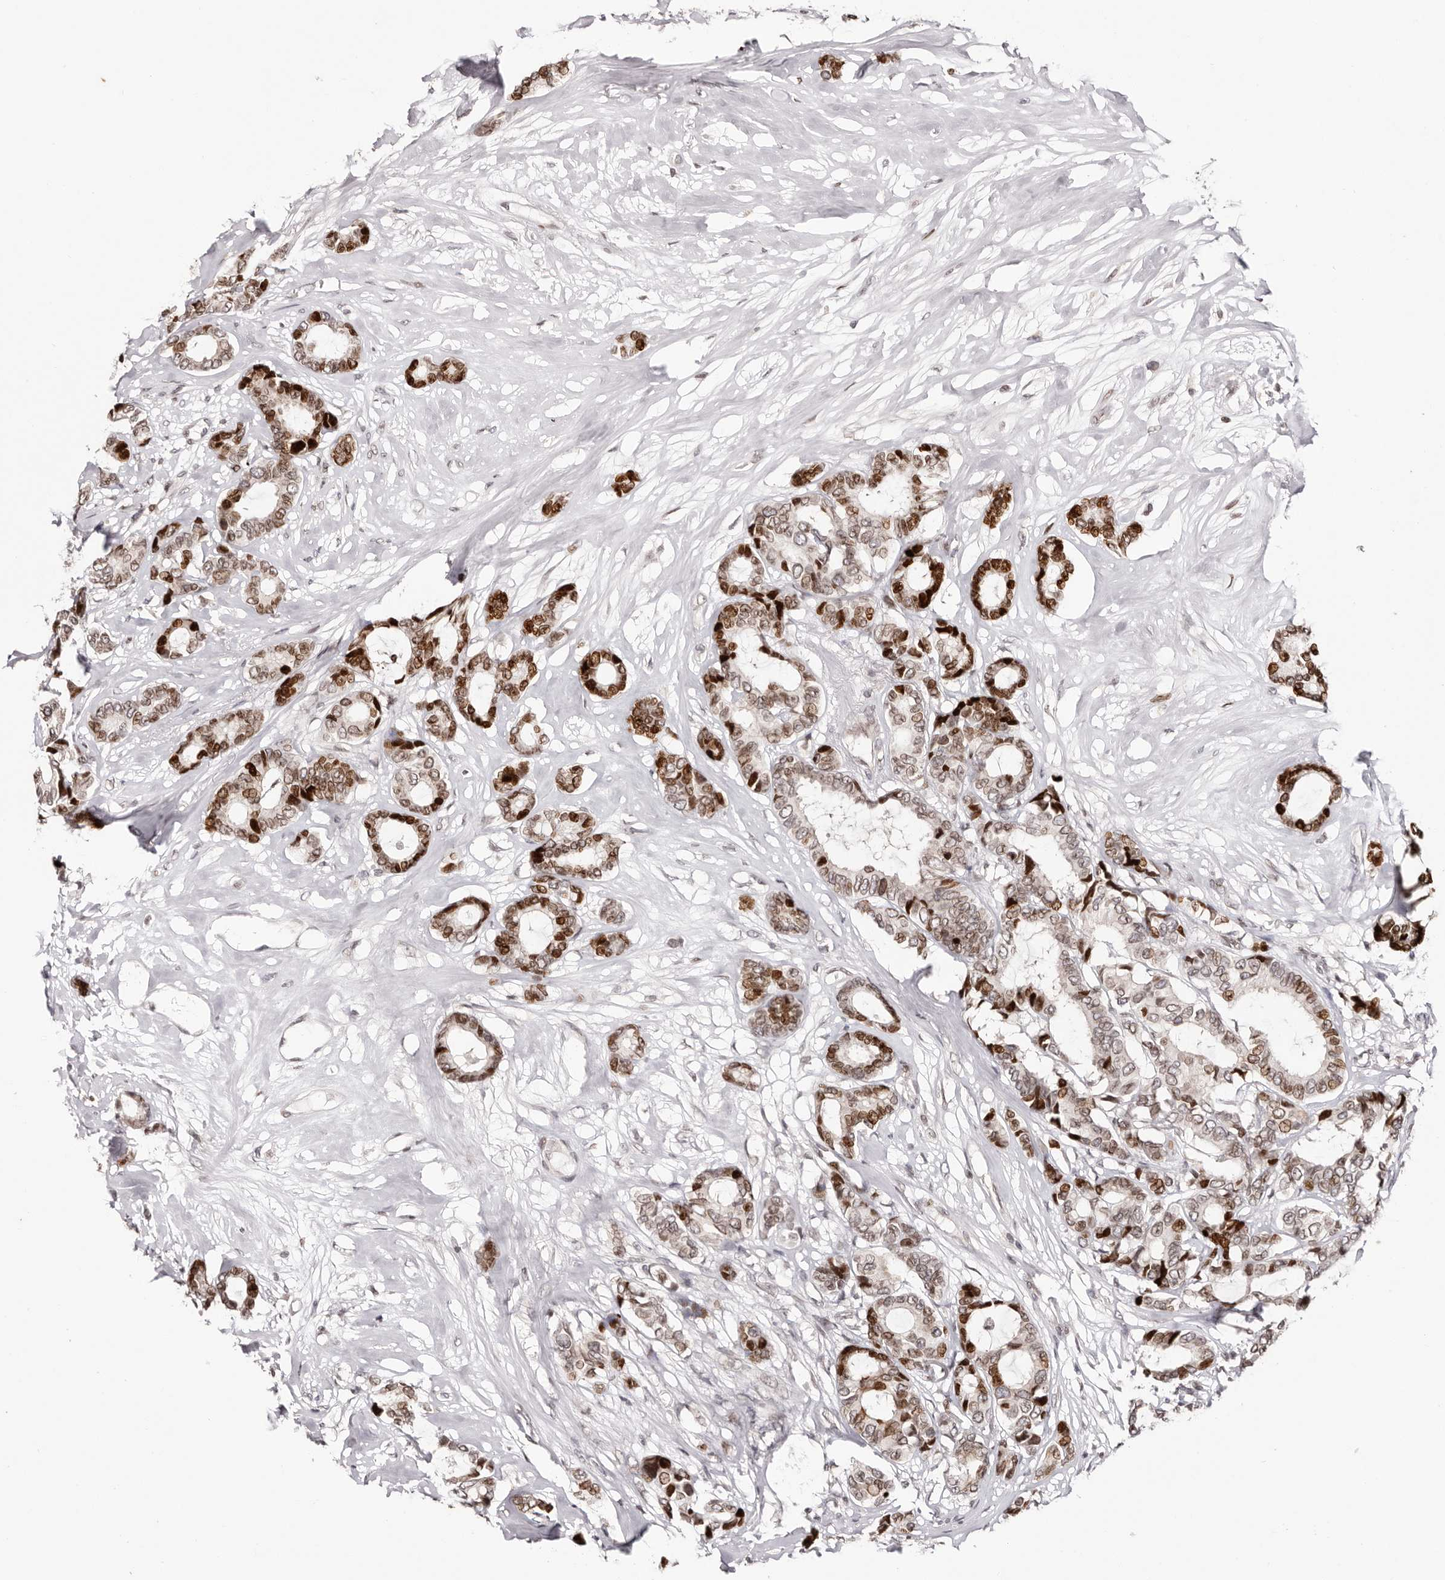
{"staining": {"intensity": "strong", "quantity": ">75%", "location": "nuclear"}, "tissue": "breast cancer", "cell_type": "Tumor cells", "image_type": "cancer", "snomed": [{"axis": "morphology", "description": "Duct carcinoma"}, {"axis": "topography", "description": "Breast"}], "caption": "Intraductal carcinoma (breast) was stained to show a protein in brown. There is high levels of strong nuclear positivity in about >75% of tumor cells. (DAB = brown stain, brightfield microscopy at high magnification).", "gene": "NUP153", "patient": {"sex": "female", "age": 87}}